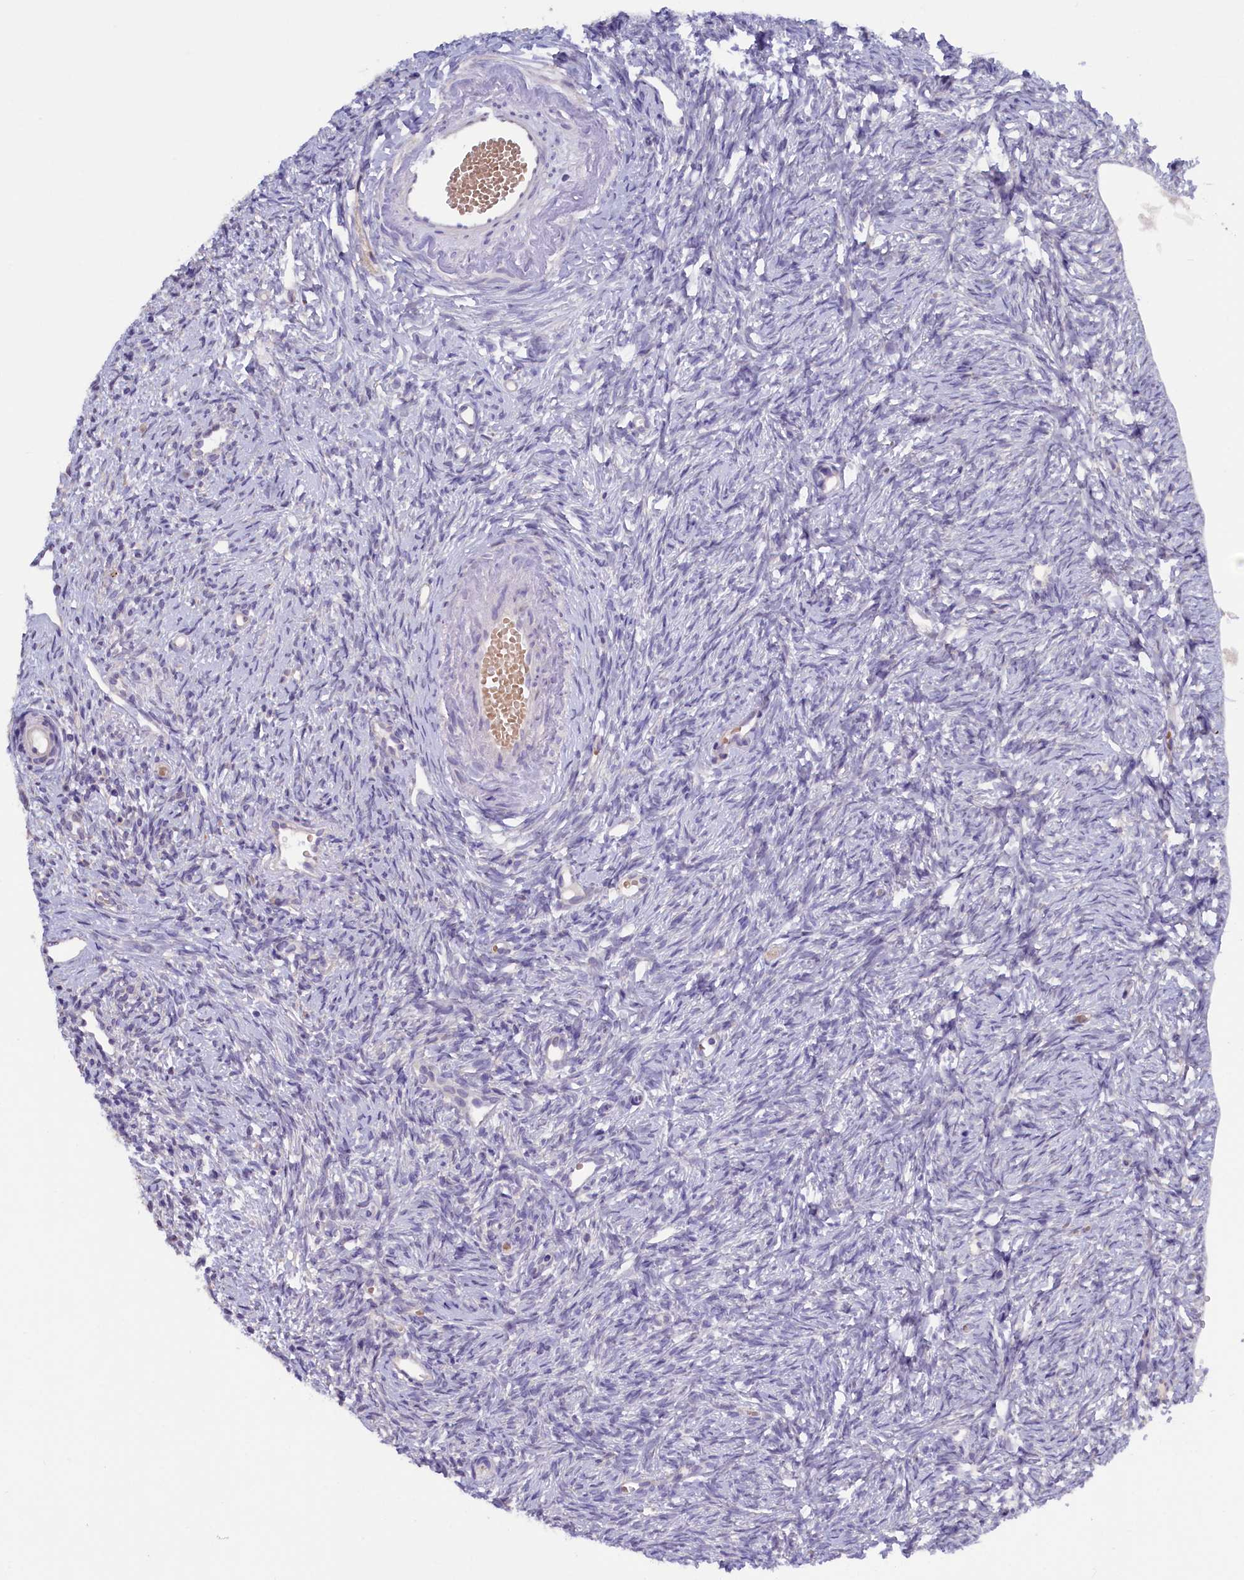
{"staining": {"intensity": "negative", "quantity": "none", "location": "none"}, "tissue": "ovary", "cell_type": "Follicle cells", "image_type": "normal", "snomed": [{"axis": "morphology", "description": "Normal tissue, NOS"}, {"axis": "topography", "description": "Ovary"}], "caption": "A histopathology image of human ovary is negative for staining in follicle cells. The staining is performed using DAB (3,3'-diaminobenzidine) brown chromogen with nuclei counter-stained in using hematoxylin.", "gene": "HYKK", "patient": {"sex": "female", "age": 51}}